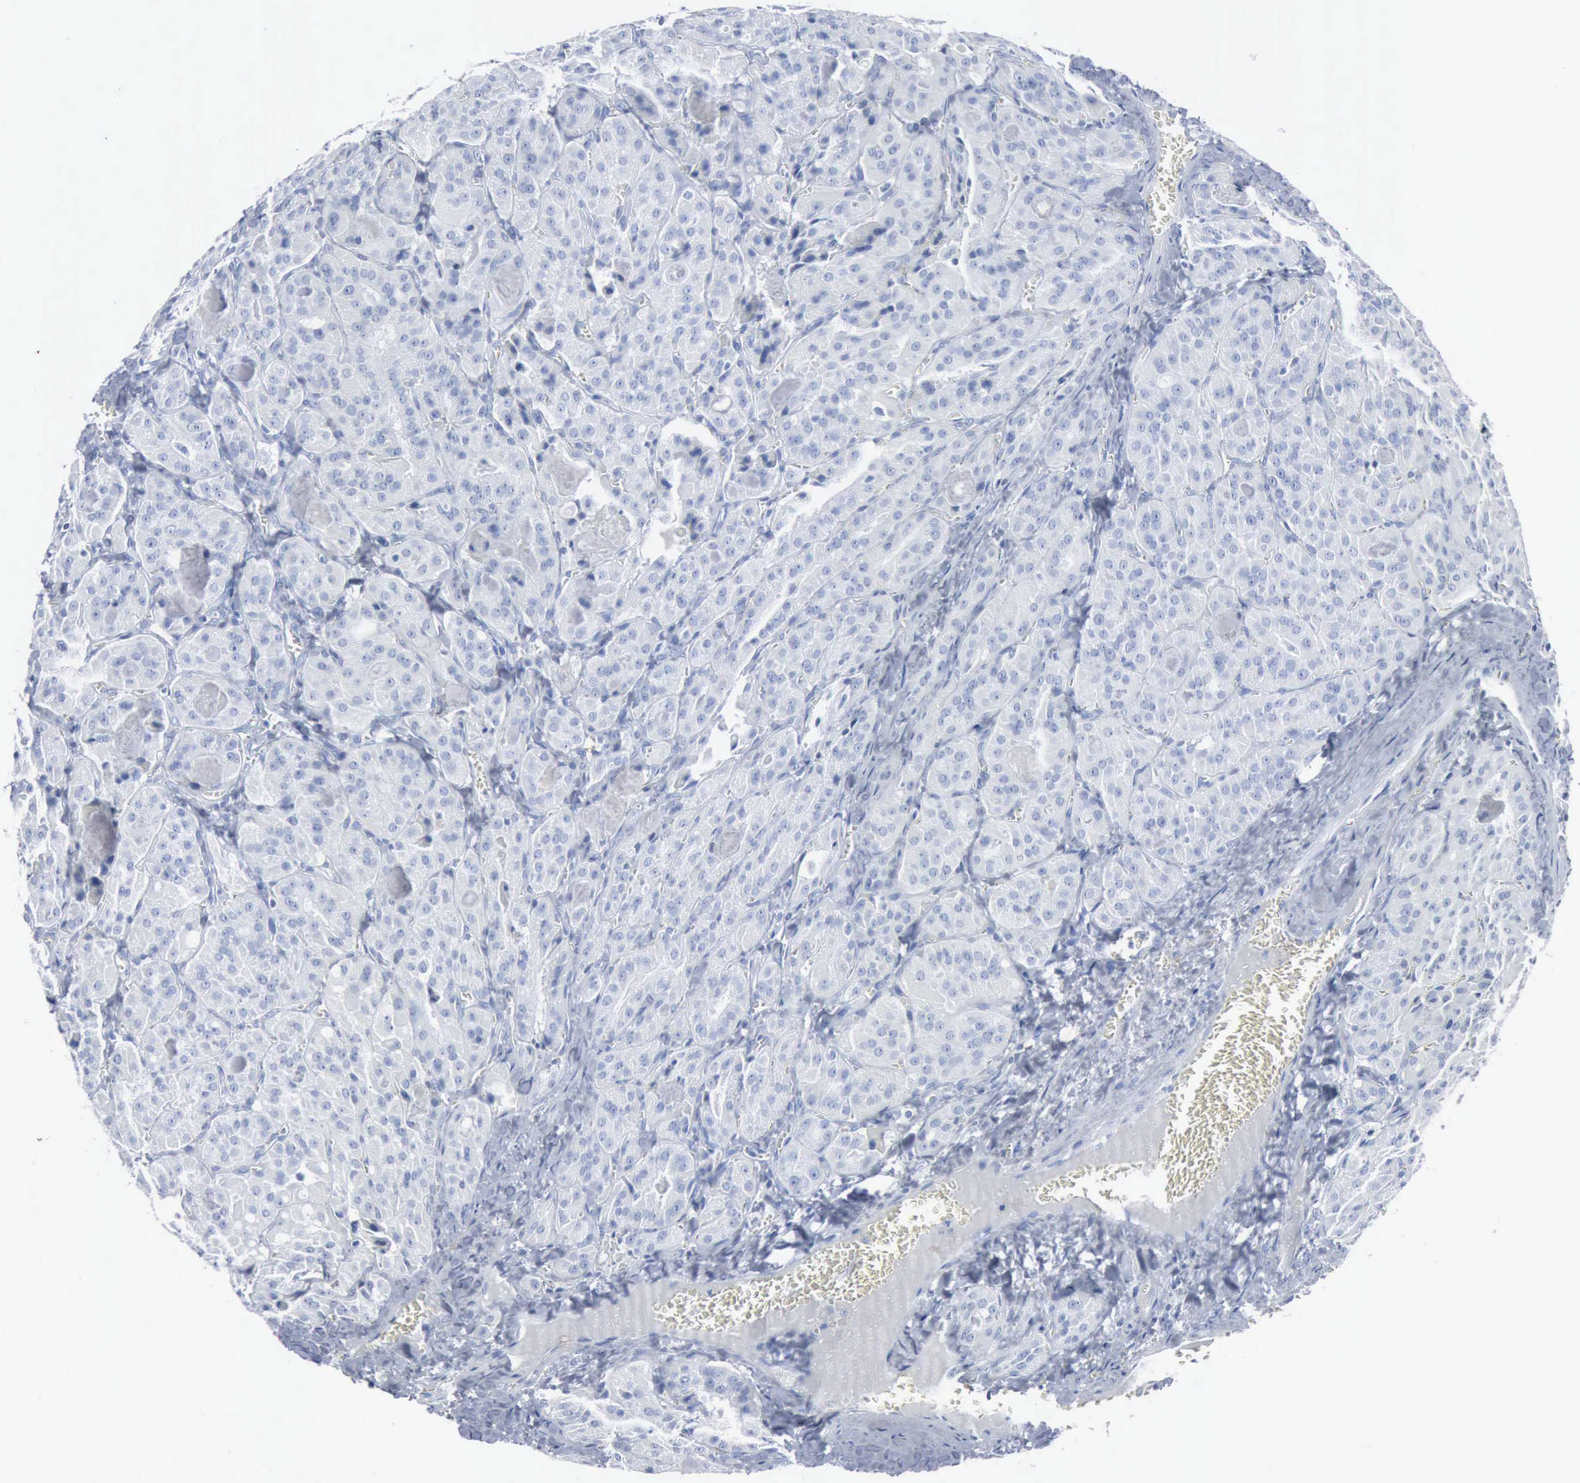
{"staining": {"intensity": "negative", "quantity": "none", "location": "none"}, "tissue": "thyroid cancer", "cell_type": "Tumor cells", "image_type": "cancer", "snomed": [{"axis": "morphology", "description": "Carcinoma, NOS"}, {"axis": "topography", "description": "Thyroid gland"}], "caption": "Tumor cells show no significant expression in carcinoma (thyroid).", "gene": "DMD", "patient": {"sex": "male", "age": 76}}